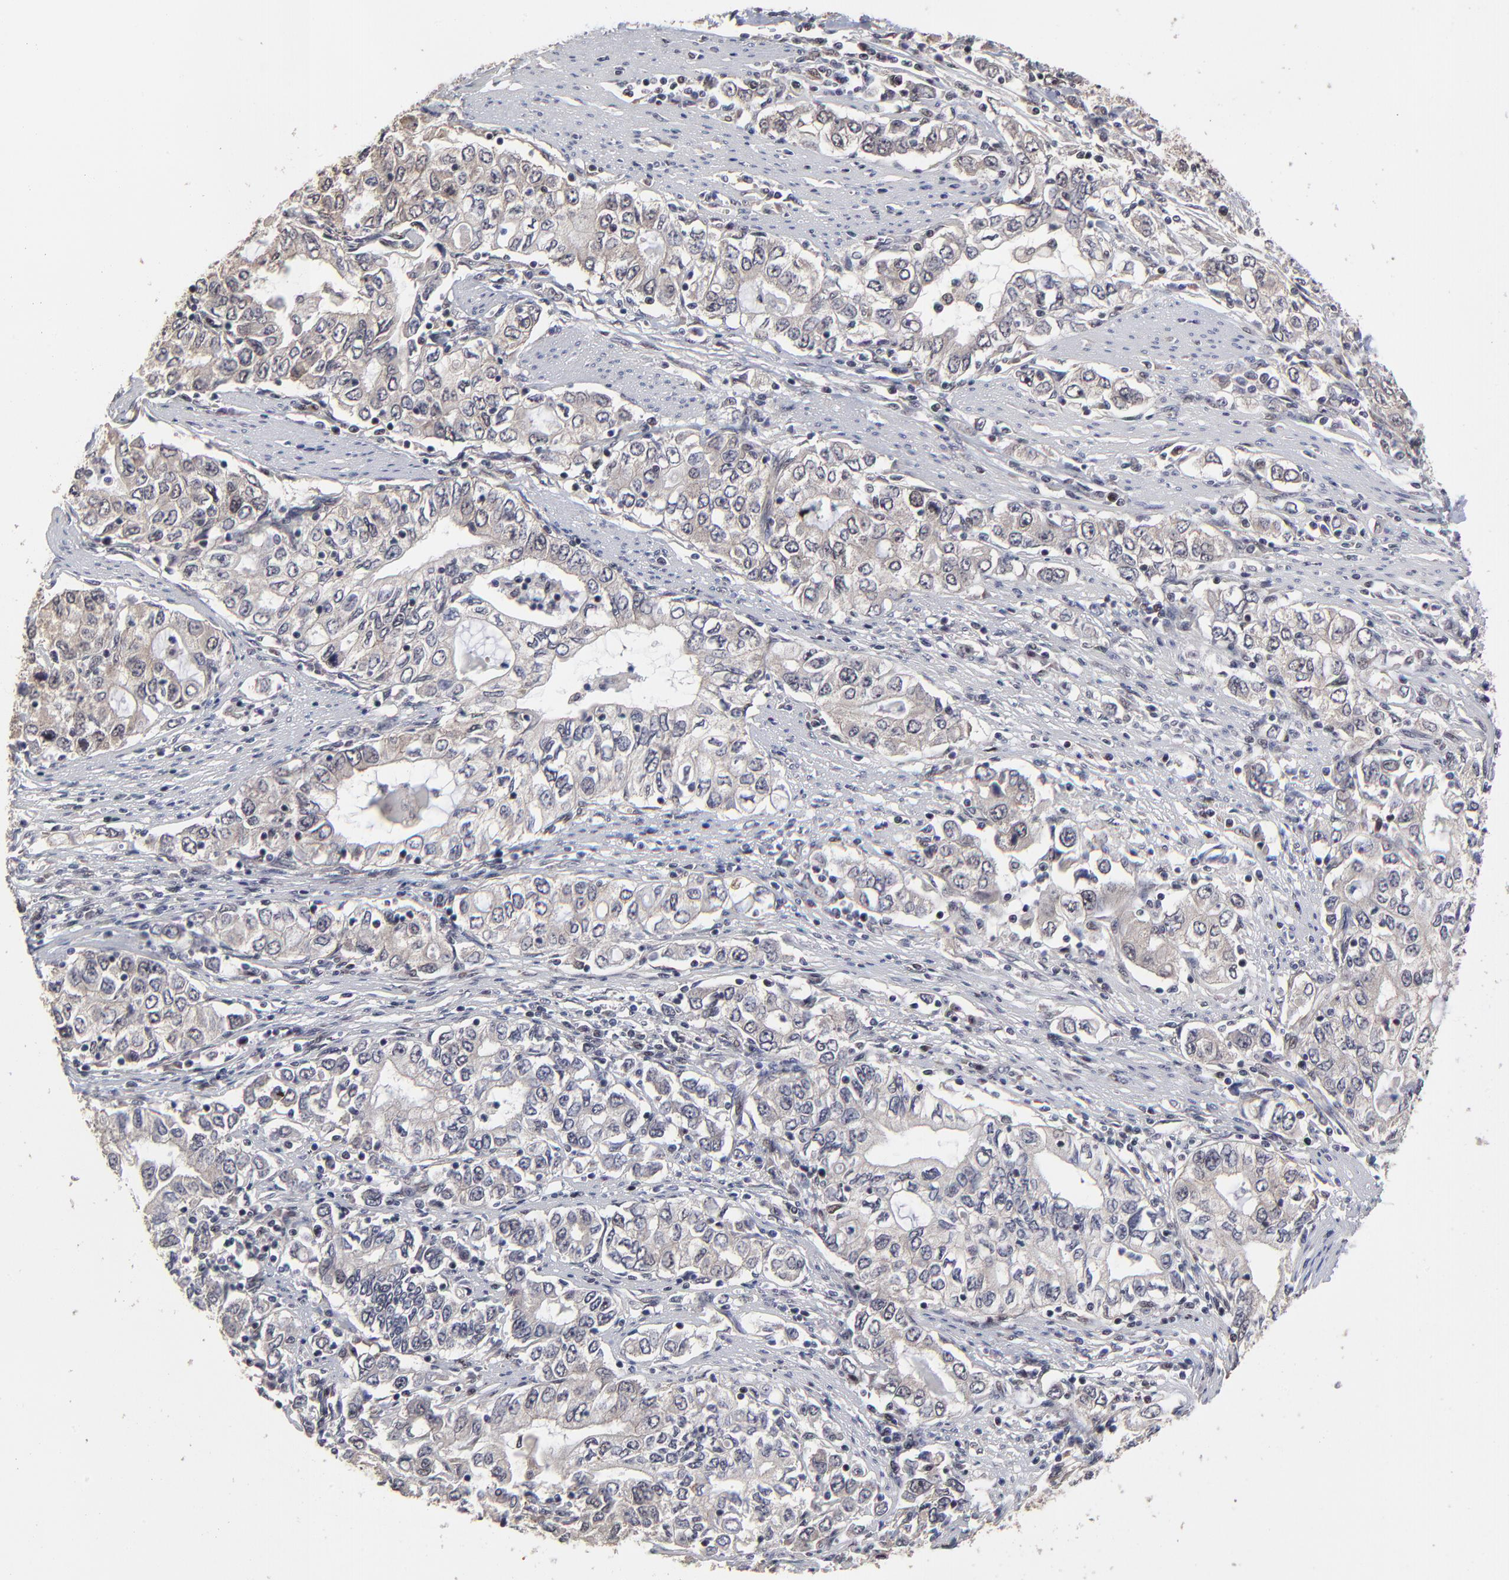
{"staining": {"intensity": "weak", "quantity": ">75%", "location": "cytoplasmic/membranous"}, "tissue": "stomach cancer", "cell_type": "Tumor cells", "image_type": "cancer", "snomed": [{"axis": "morphology", "description": "Adenocarcinoma, NOS"}, {"axis": "topography", "description": "Stomach, lower"}], "caption": "IHC staining of stomach cancer, which displays low levels of weak cytoplasmic/membranous expression in about >75% of tumor cells indicating weak cytoplasmic/membranous protein staining. The staining was performed using DAB (3,3'-diaminobenzidine) (brown) for protein detection and nuclei were counterstained in hematoxylin (blue).", "gene": "FRMD8", "patient": {"sex": "female", "age": 72}}